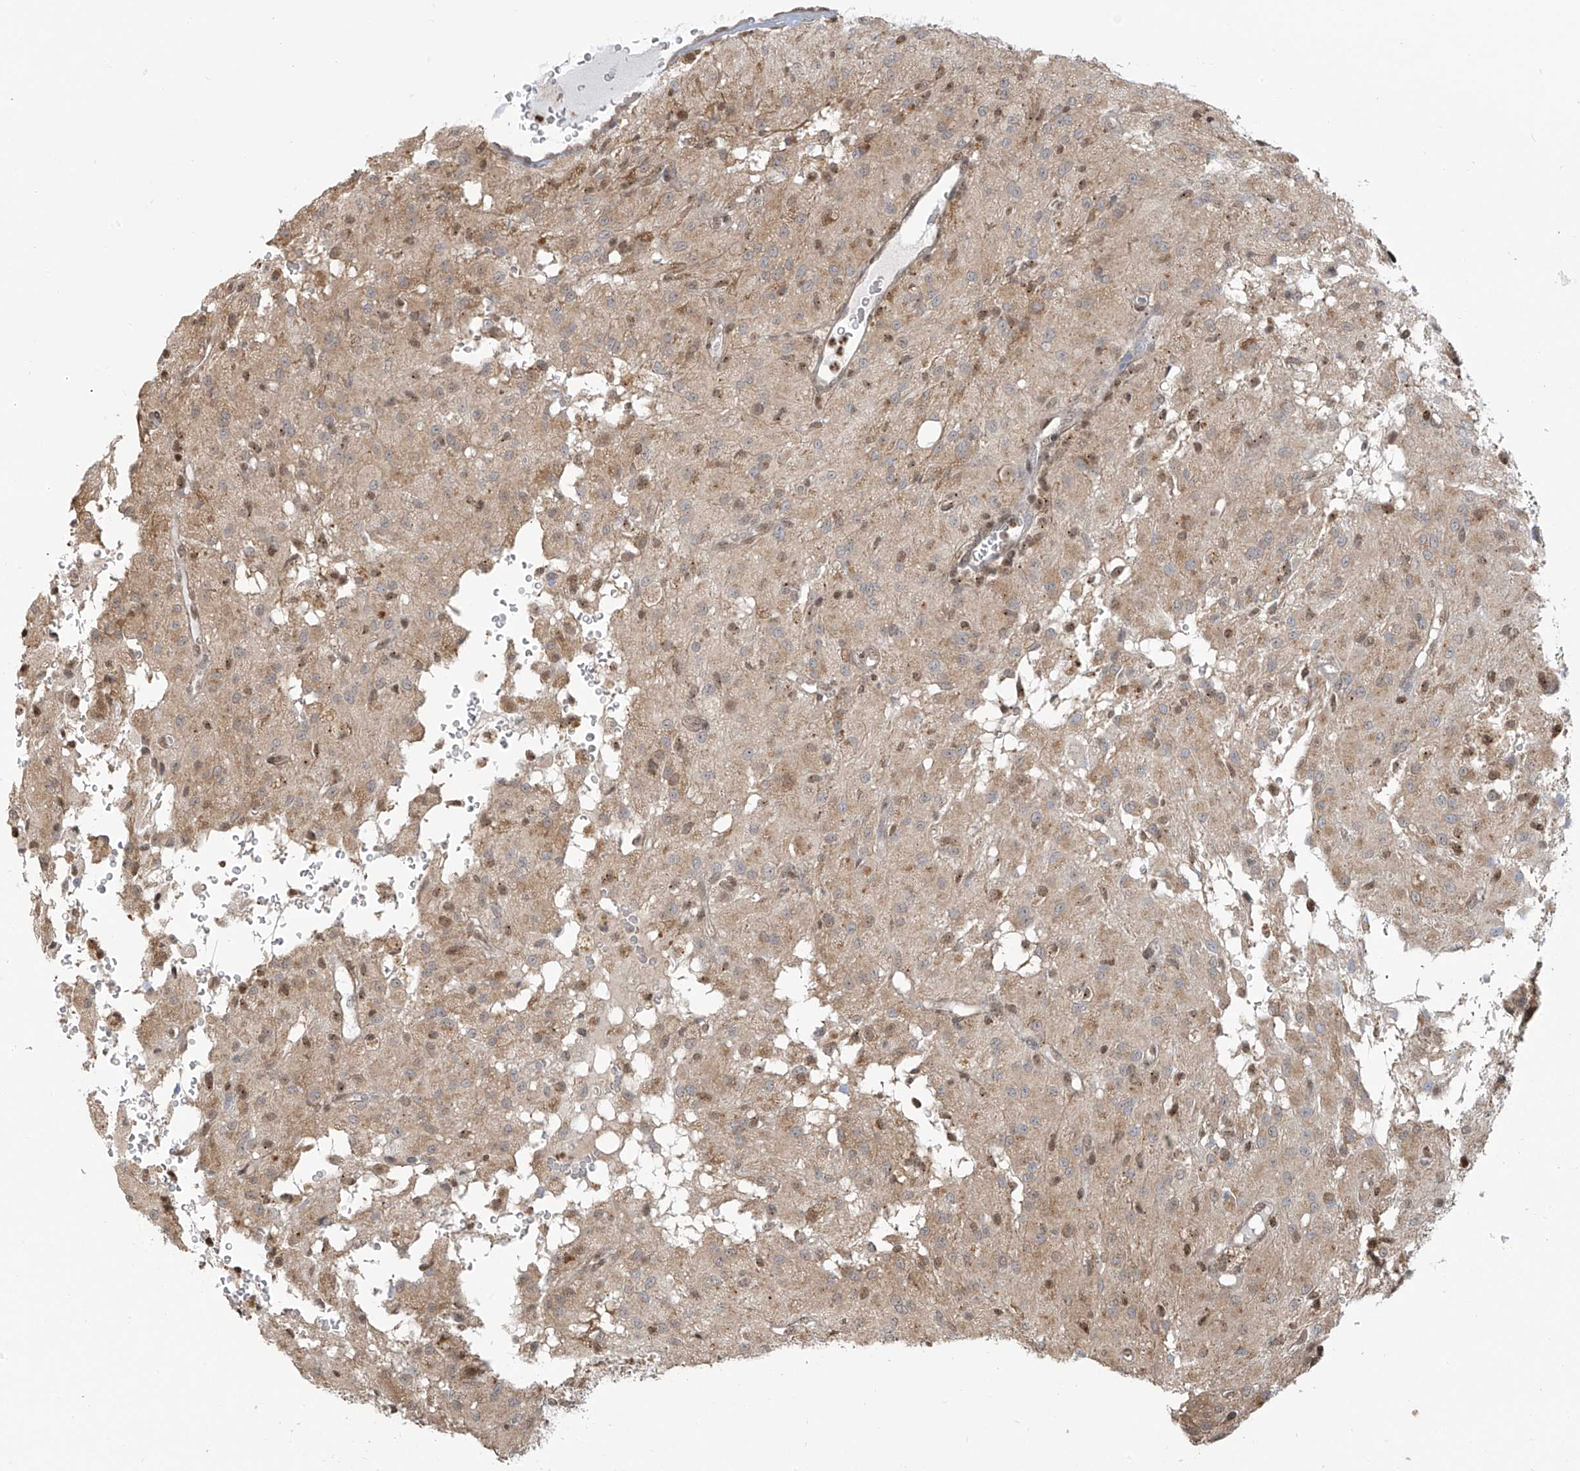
{"staining": {"intensity": "negative", "quantity": "none", "location": "none"}, "tissue": "glioma", "cell_type": "Tumor cells", "image_type": "cancer", "snomed": [{"axis": "morphology", "description": "Glioma, malignant, High grade"}, {"axis": "topography", "description": "Brain"}], "caption": "Immunohistochemical staining of glioma exhibits no significant staining in tumor cells. (Immunohistochemistry (ihc), brightfield microscopy, high magnification).", "gene": "VMP1", "patient": {"sex": "female", "age": 59}}